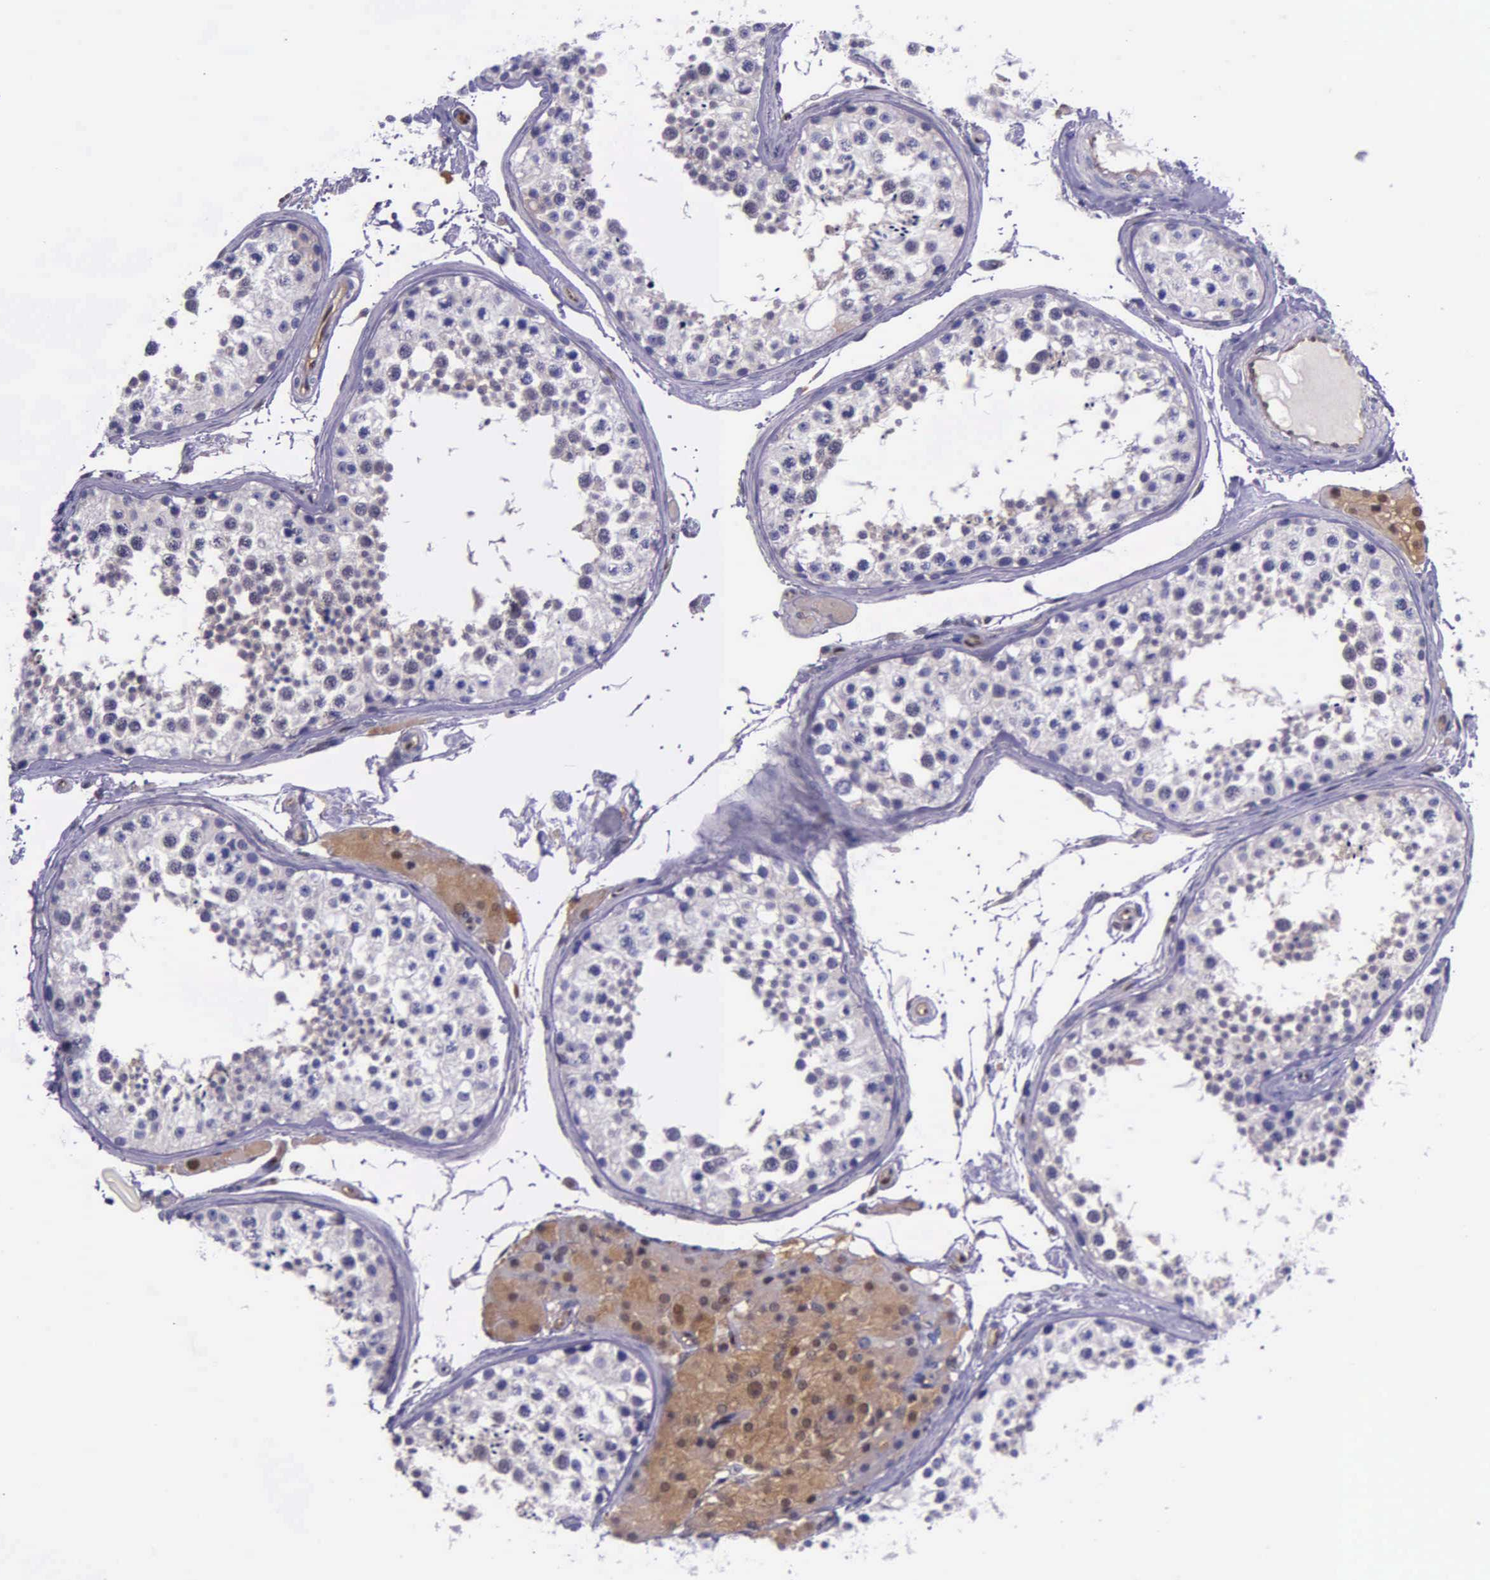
{"staining": {"intensity": "negative", "quantity": "none", "location": "none"}, "tissue": "testis", "cell_type": "Cells in seminiferous ducts", "image_type": "normal", "snomed": [{"axis": "morphology", "description": "Normal tissue, NOS"}, {"axis": "topography", "description": "Testis"}], "caption": "A high-resolution image shows immunohistochemistry (IHC) staining of normal testis, which displays no significant expression in cells in seminiferous ducts.", "gene": "GMPR2", "patient": {"sex": "male", "age": 57}}